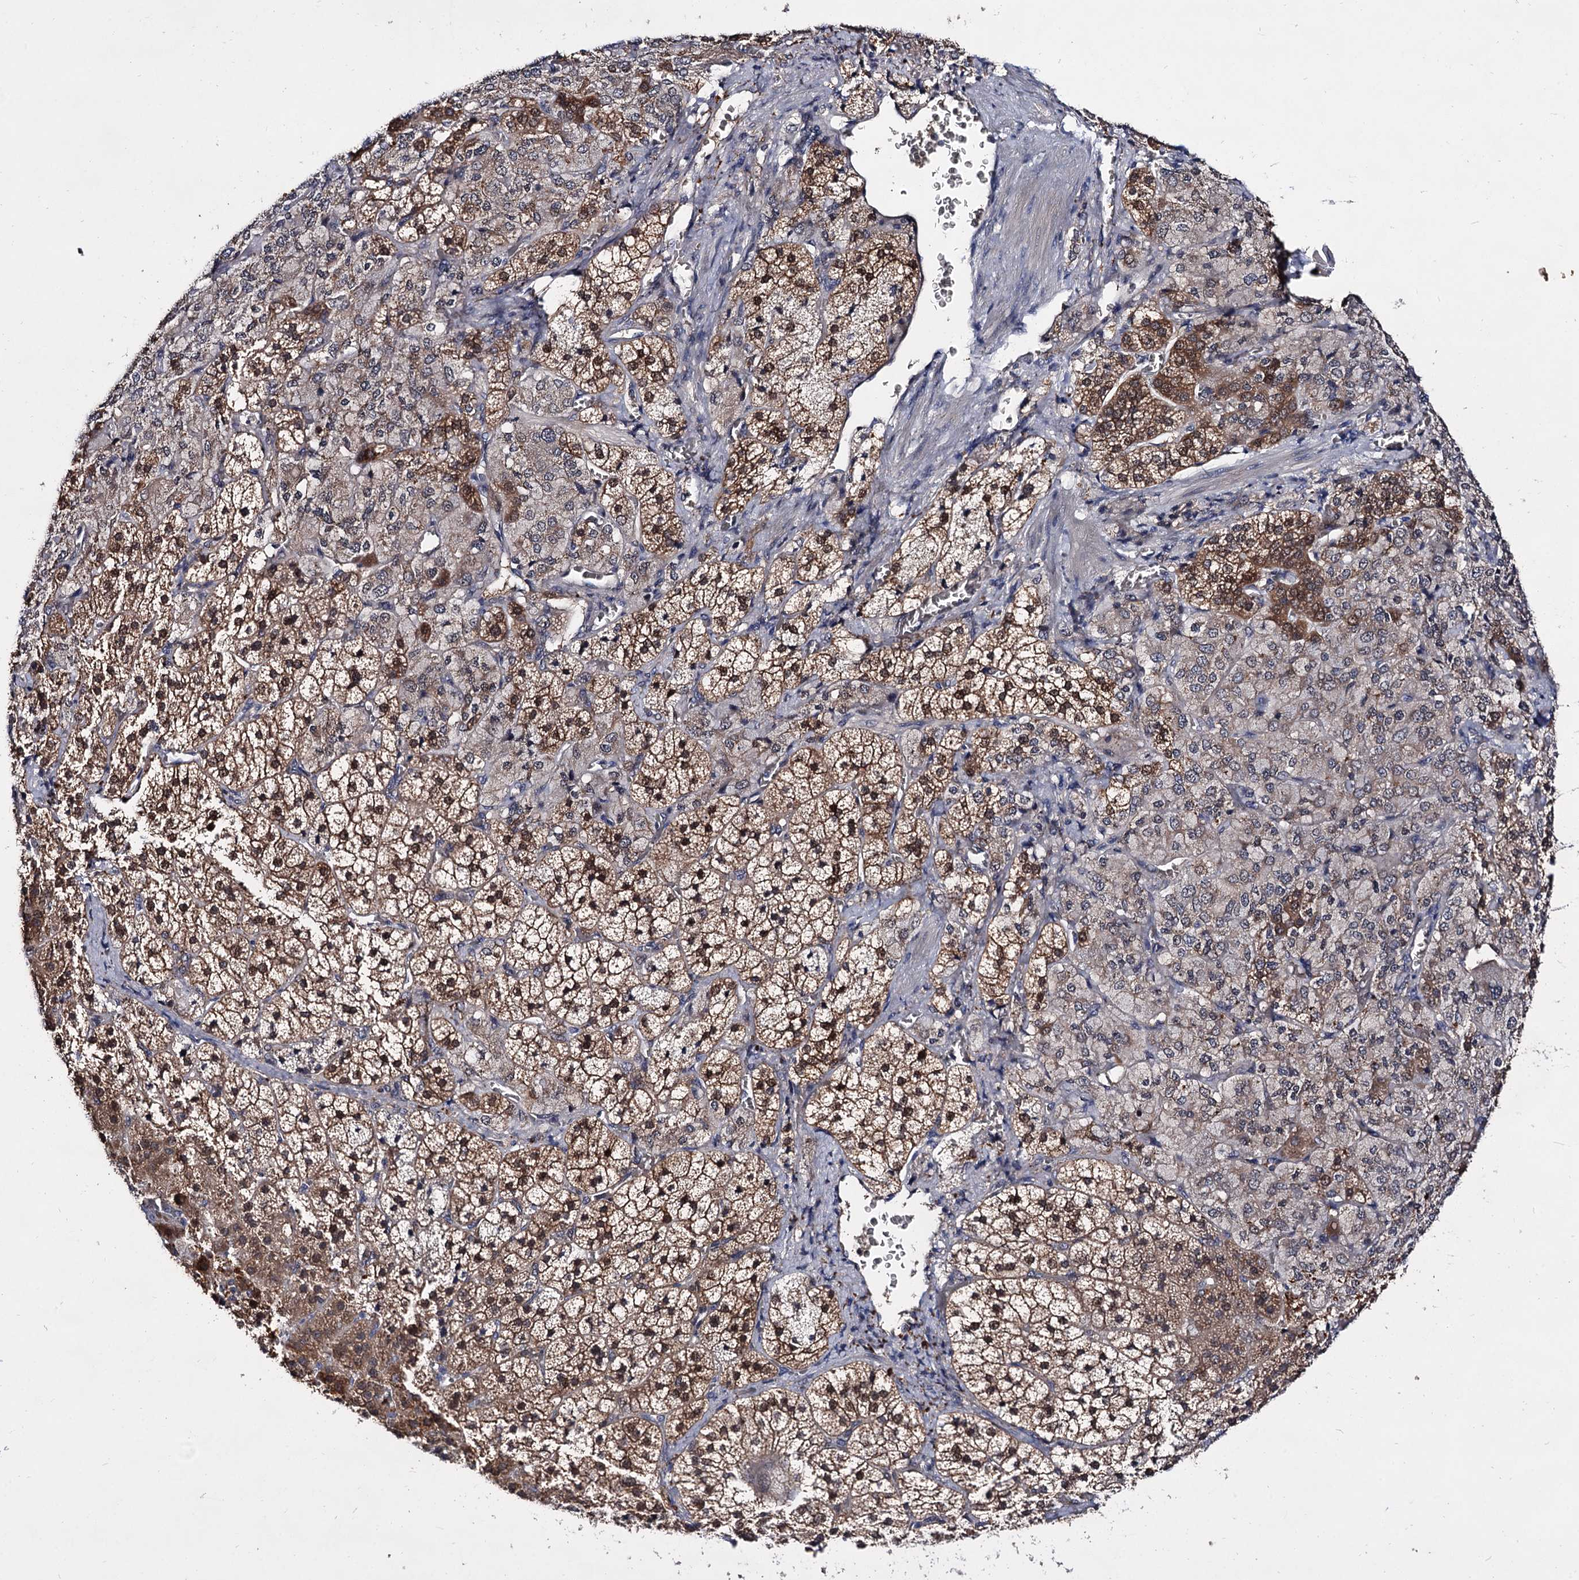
{"staining": {"intensity": "moderate", "quantity": ">75%", "location": "cytoplasmic/membranous"}, "tissue": "adrenal gland", "cell_type": "Glandular cells", "image_type": "normal", "snomed": [{"axis": "morphology", "description": "Normal tissue, NOS"}, {"axis": "topography", "description": "Adrenal gland"}], "caption": "This micrograph displays immunohistochemistry staining of normal human adrenal gland, with medium moderate cytoplasmic/membranous expression in about >75% of glandular cells.", "gene": "ACTR6", "patient": {"sex": "female", "age": 44}}